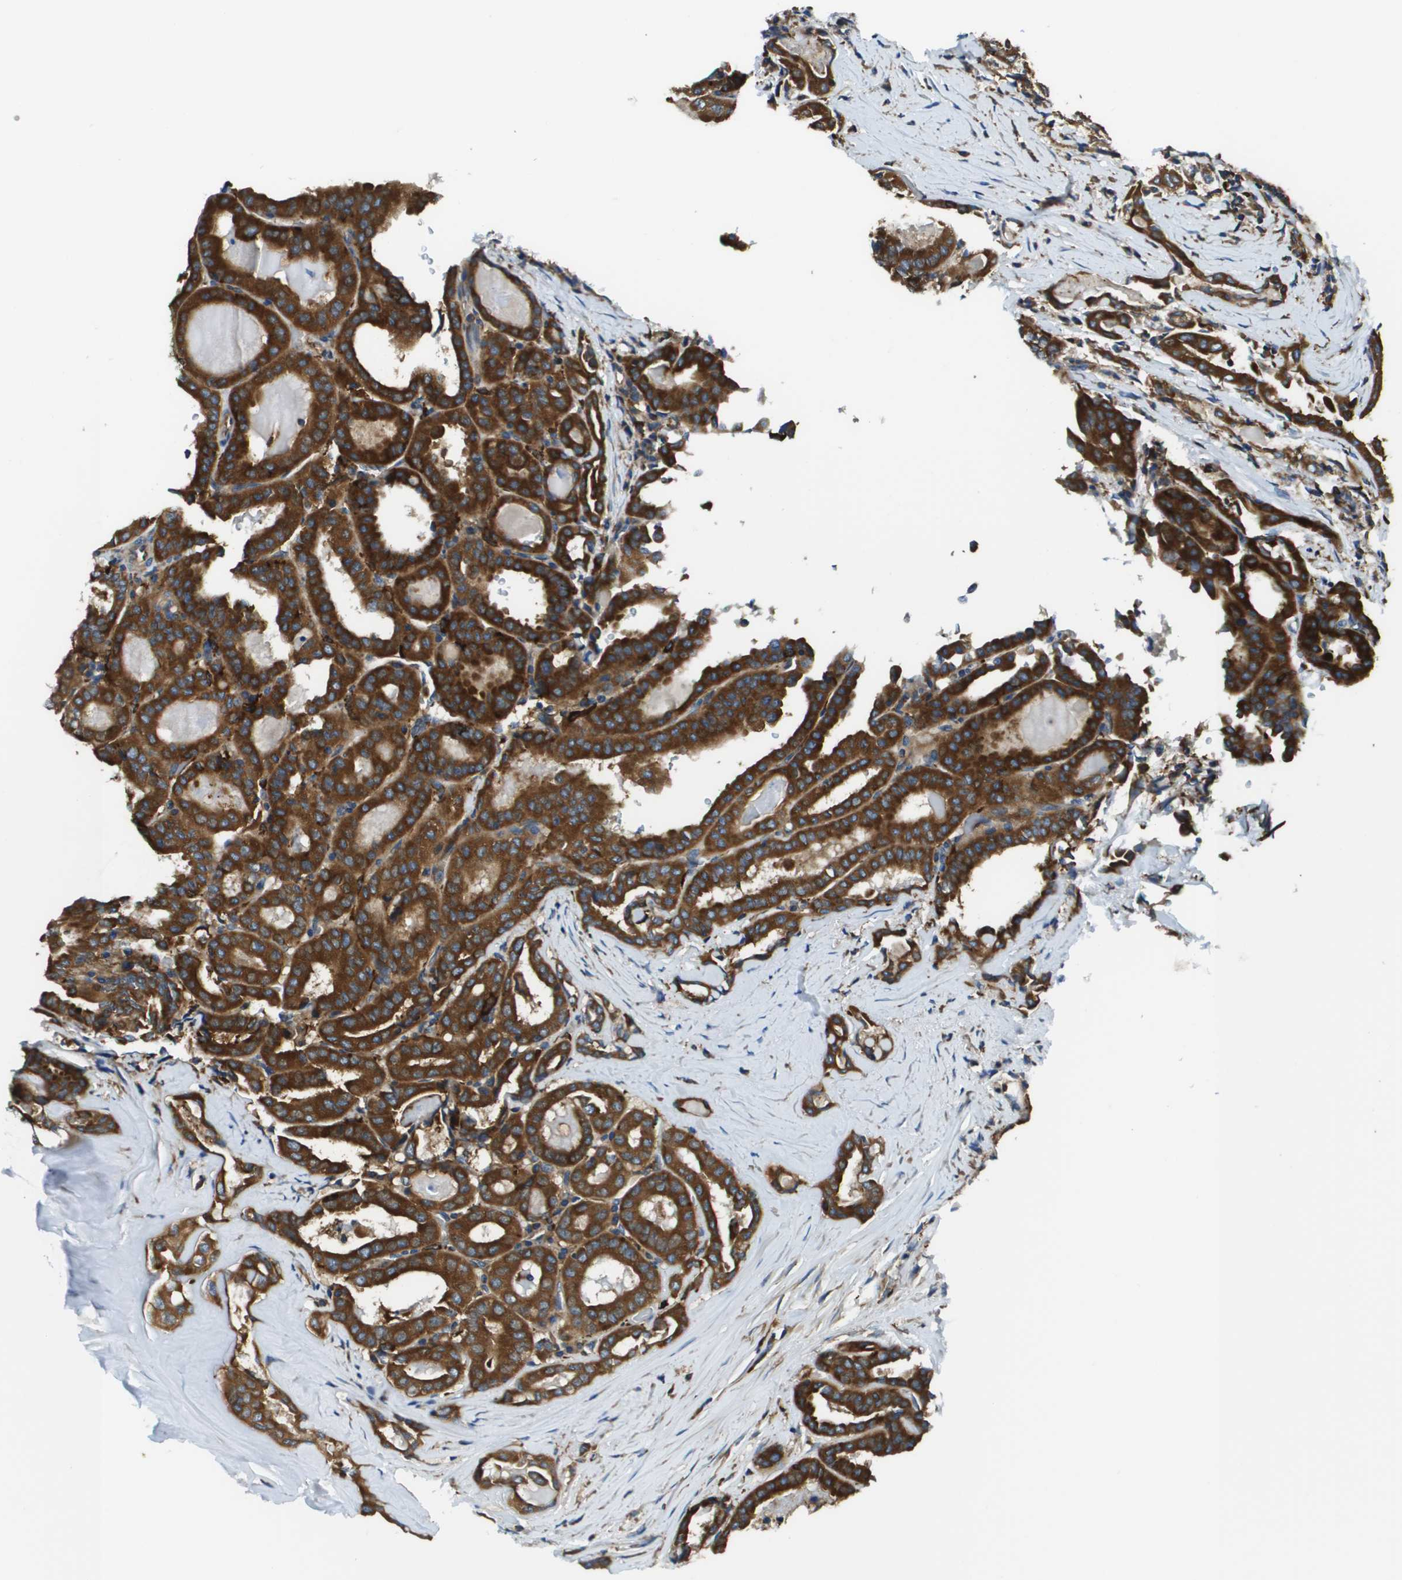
{"staining": {"intensity": "strong", "quantity": ">75%", "location": "cytoplasmic/membranous"}, "tissue": "thyroid cancer", "cell_type": "Tumor cells", "image_type": "cancer", "snomed": [{"axis": "morphology", "description": "Papillary adenocarcinoma, NOS"}, {"axis": "topography", "description": "Thyroid gland"}], "caption": "The photomicrograph exhibits a brown stain indicating the presence of a protein in the cytoplasmic/membranous of tumor cells in papillary adenocarcinoma (thyroid).", "gene": "CNPY3", "patient": {"sex": "female", "age": 42}}